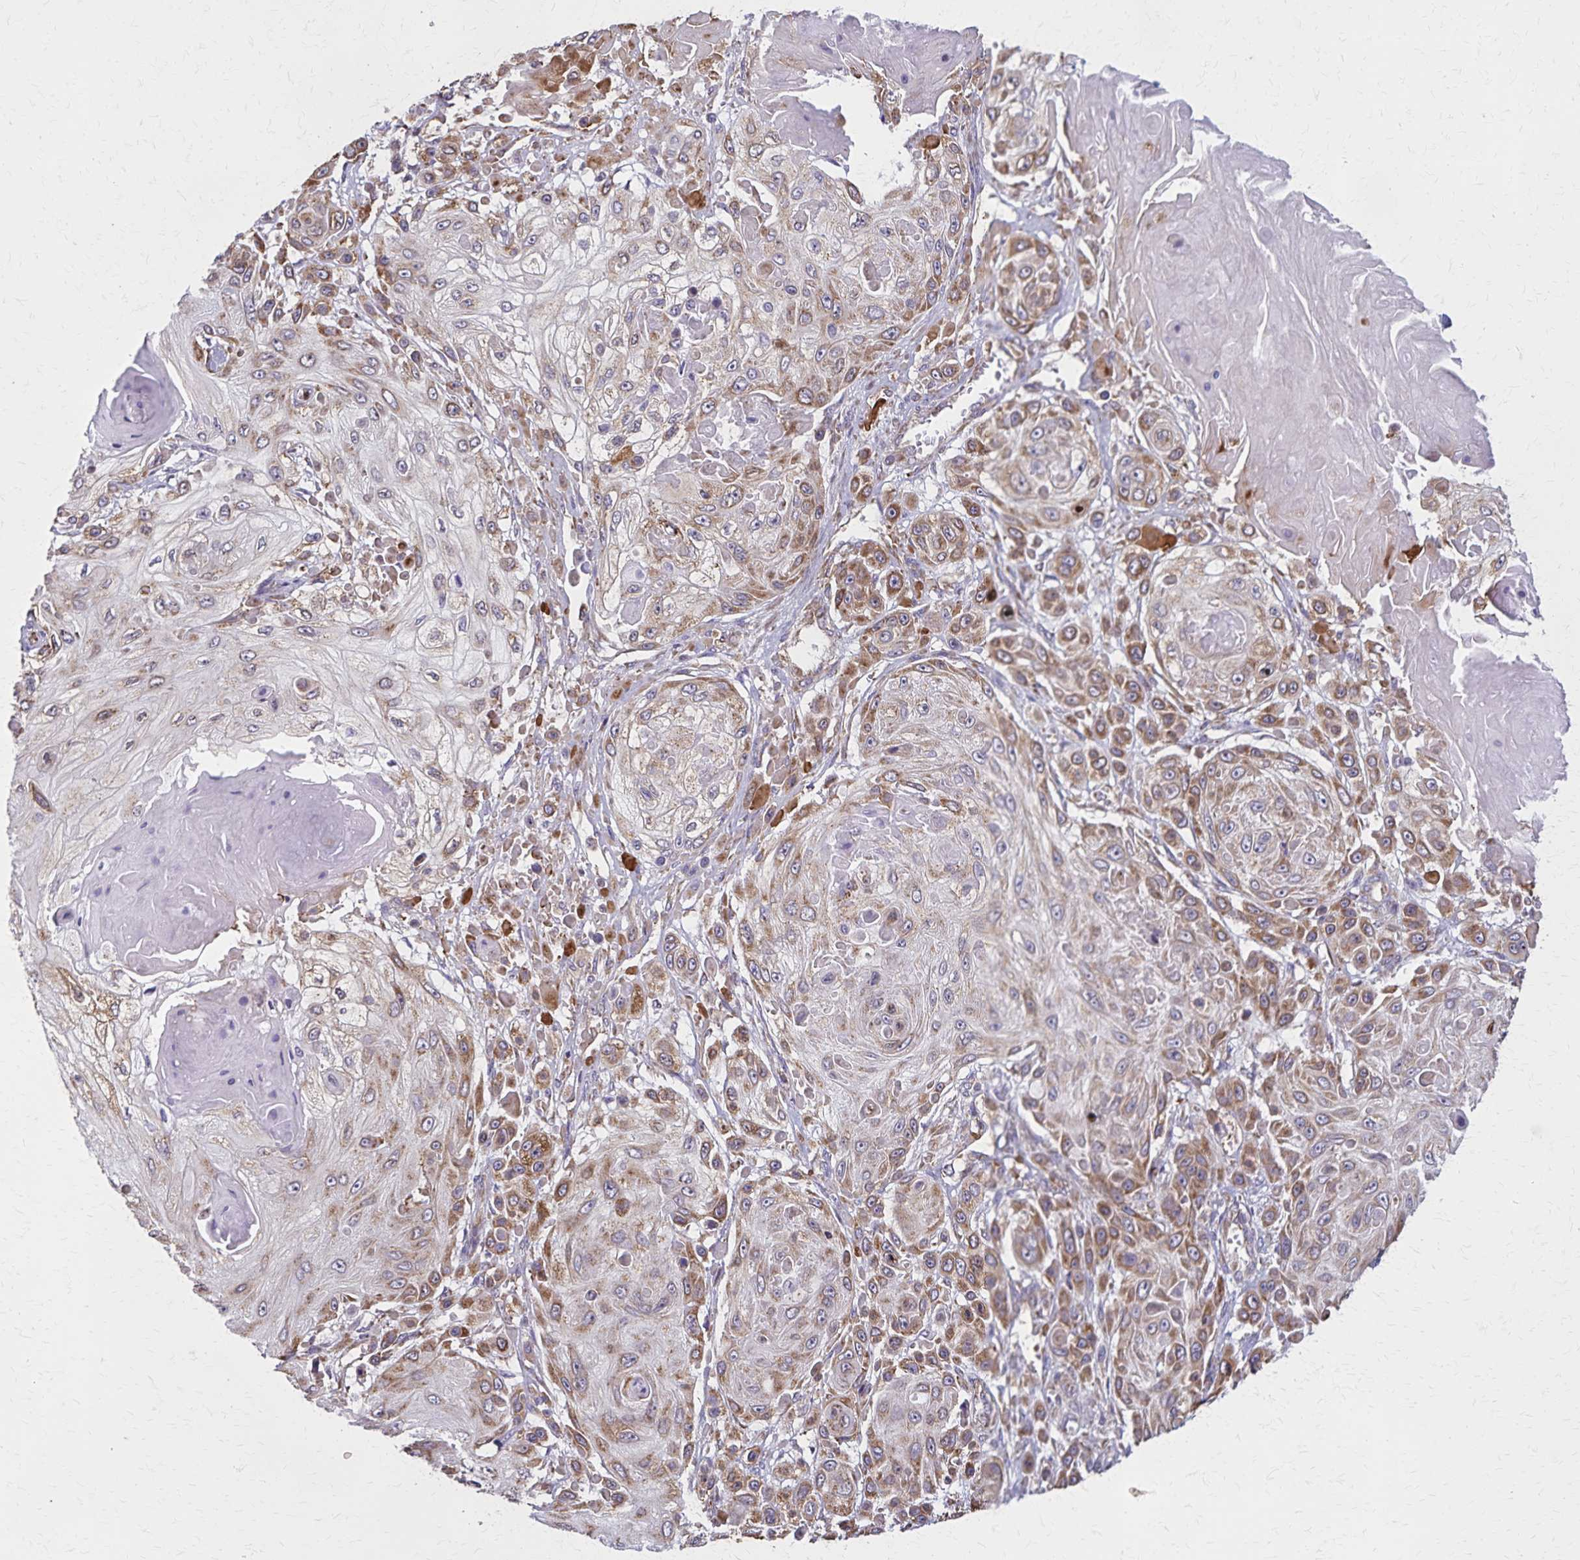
{"staining": {"intensity": "moderate", "quantity": ">75%", "location": "cytoplasmic/membranous"}, "tissue": "skin cancer", "cell_type": "Tumor cells", "image_type": "cancer", "snomed": [{"axis": "morphology", "description": "Squamous cell carcinoma, NOS"}, {"axis": "topography", "description": "Skin"}], "caption": "Protein analysis of skin cancer tissue demonstrates moderate cytoplasmic/membranous positivity in about >75% of tumor cells.", "gene": "RNF10", "patient": {"sex": "male", "age": 67}}